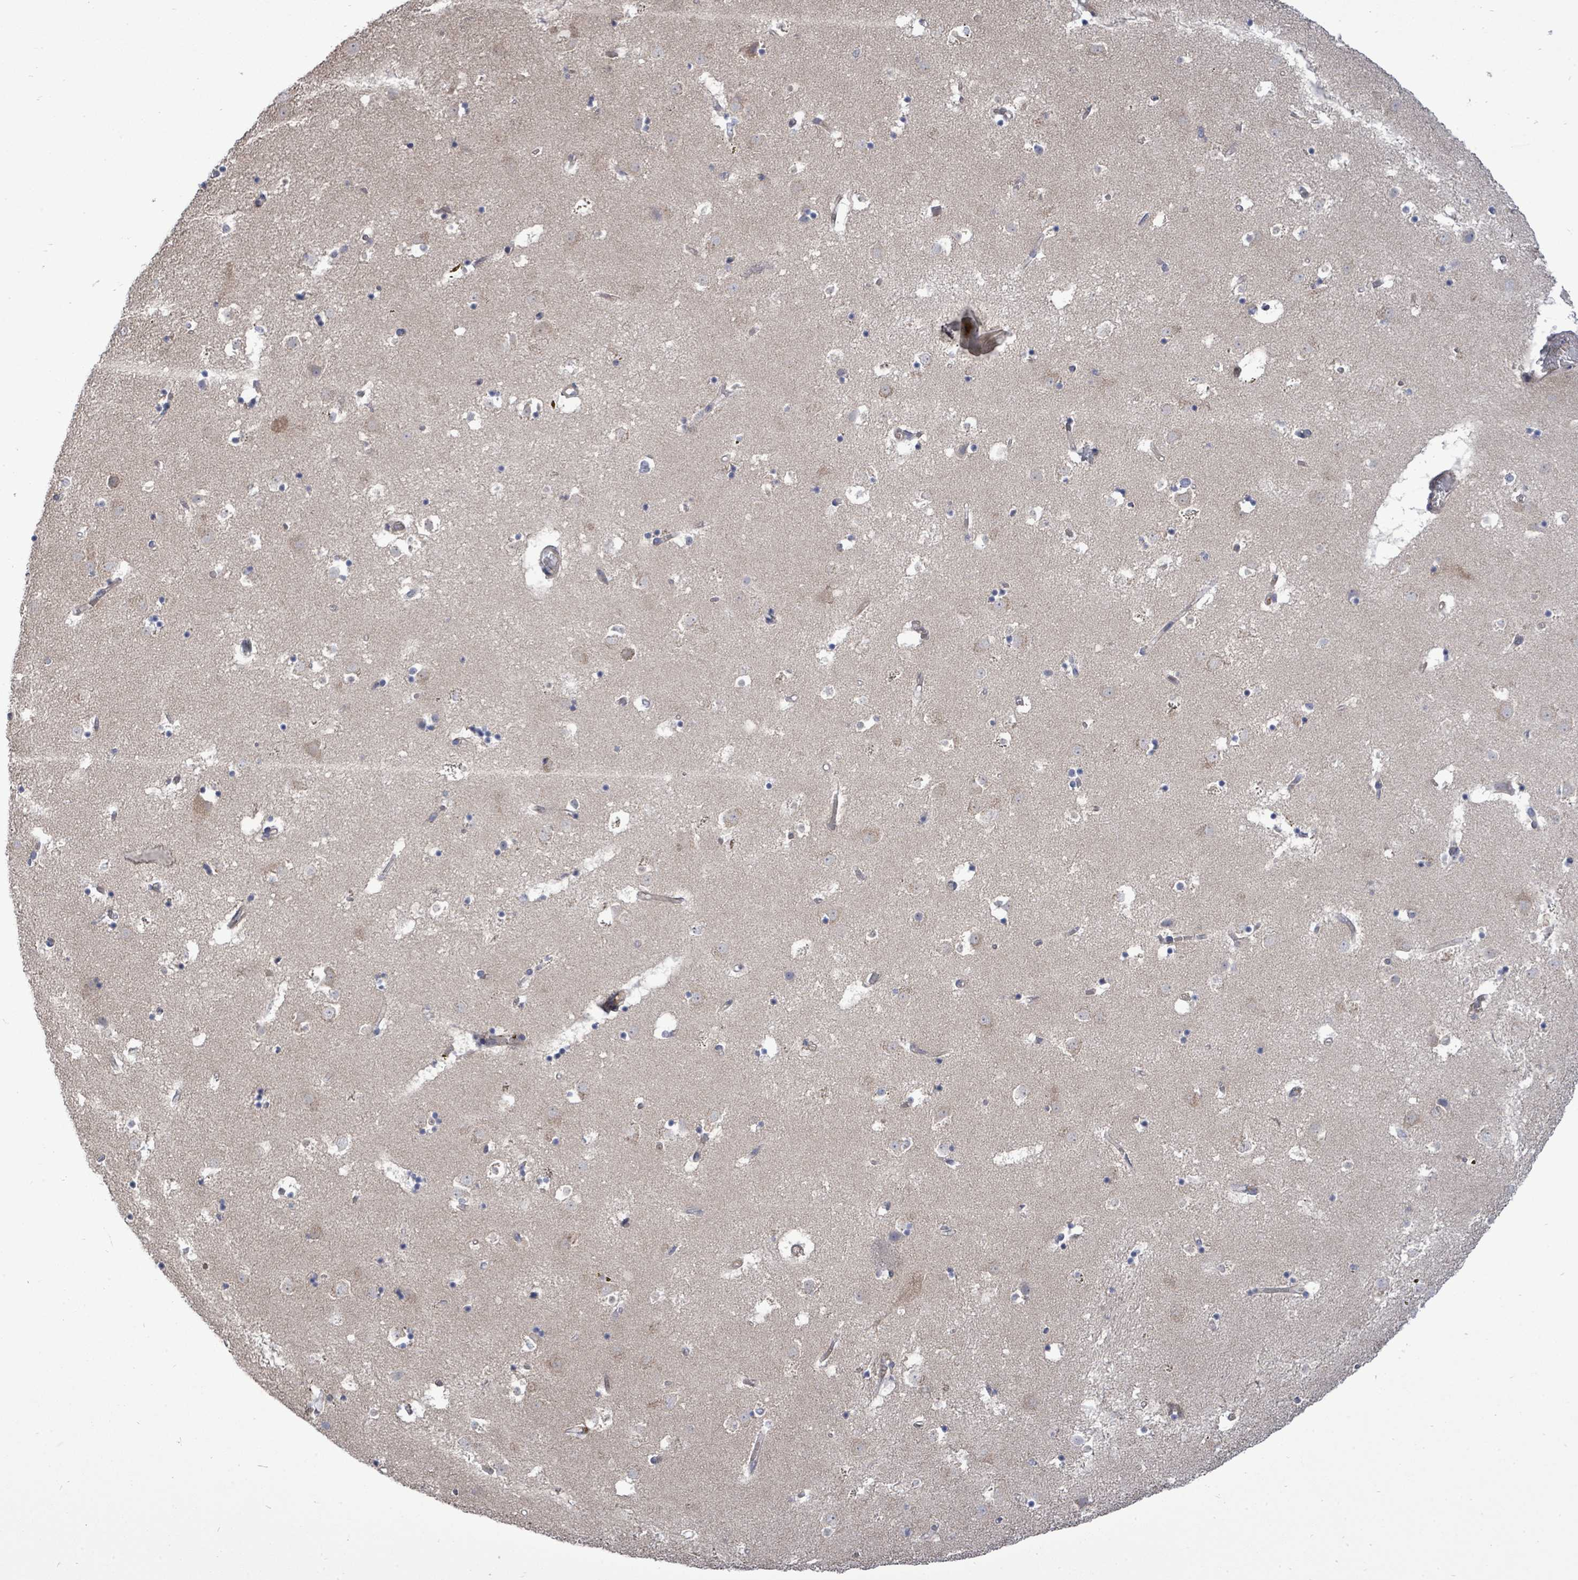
{"staining": {"intensity": "negative", "quantity": "none", "location": "none"}, "tissue": "caudate", "cell_type": "Glial cells", "image_type": "normal", "snomed": [{"axis": "morphology", "description": "Normal tissue, NOS"}, {"axis": "topography", "description": "Lateral ventricle wall"}], "caption": "Micrograph shows no significant protein expression in glial cells of benign caudate.", "gene": "SAR1A", "patient": {"sex": "male", "age": 58}}